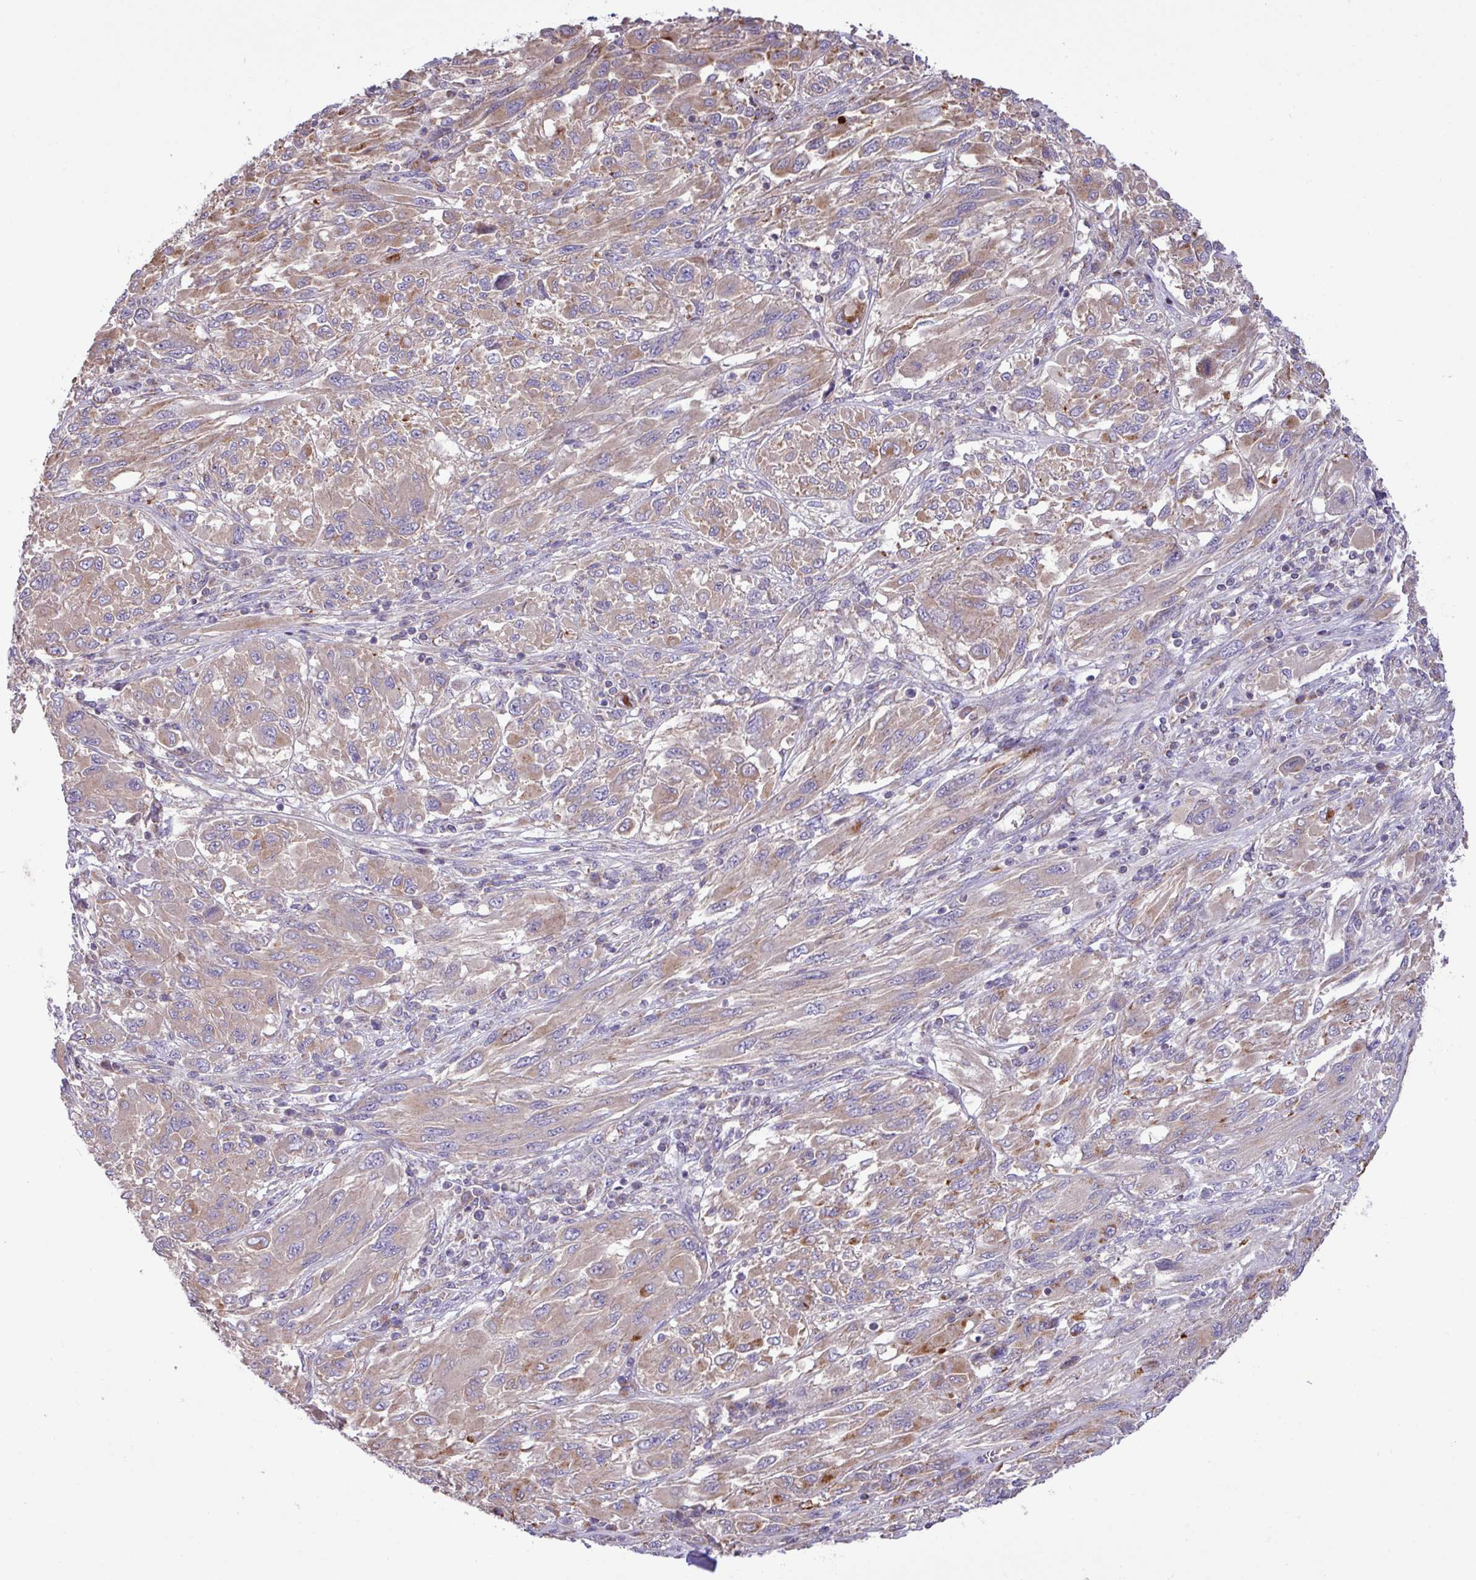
{"staining": {"intensity": "weak", "quantity": ">75%", "location": "cytoplasmic/membranous"}, "tissue": "melanoma", "cell_type": "Tumor cells", "image_type": "cancer", "snomed": [{"axis": "morphology", "description": "Malignant melanoma, NOS"}, {"axis": "topography", "description": "Skin"}], "caption": "IHC photomicrograph of melanoma stained for a protein (brown), which shows low levels of weak cytoplasmic/membranous staining in approximately >75% of tumor cells.", "gene": "PPM1J", "patient": {"sex": "female", "age": 91}}